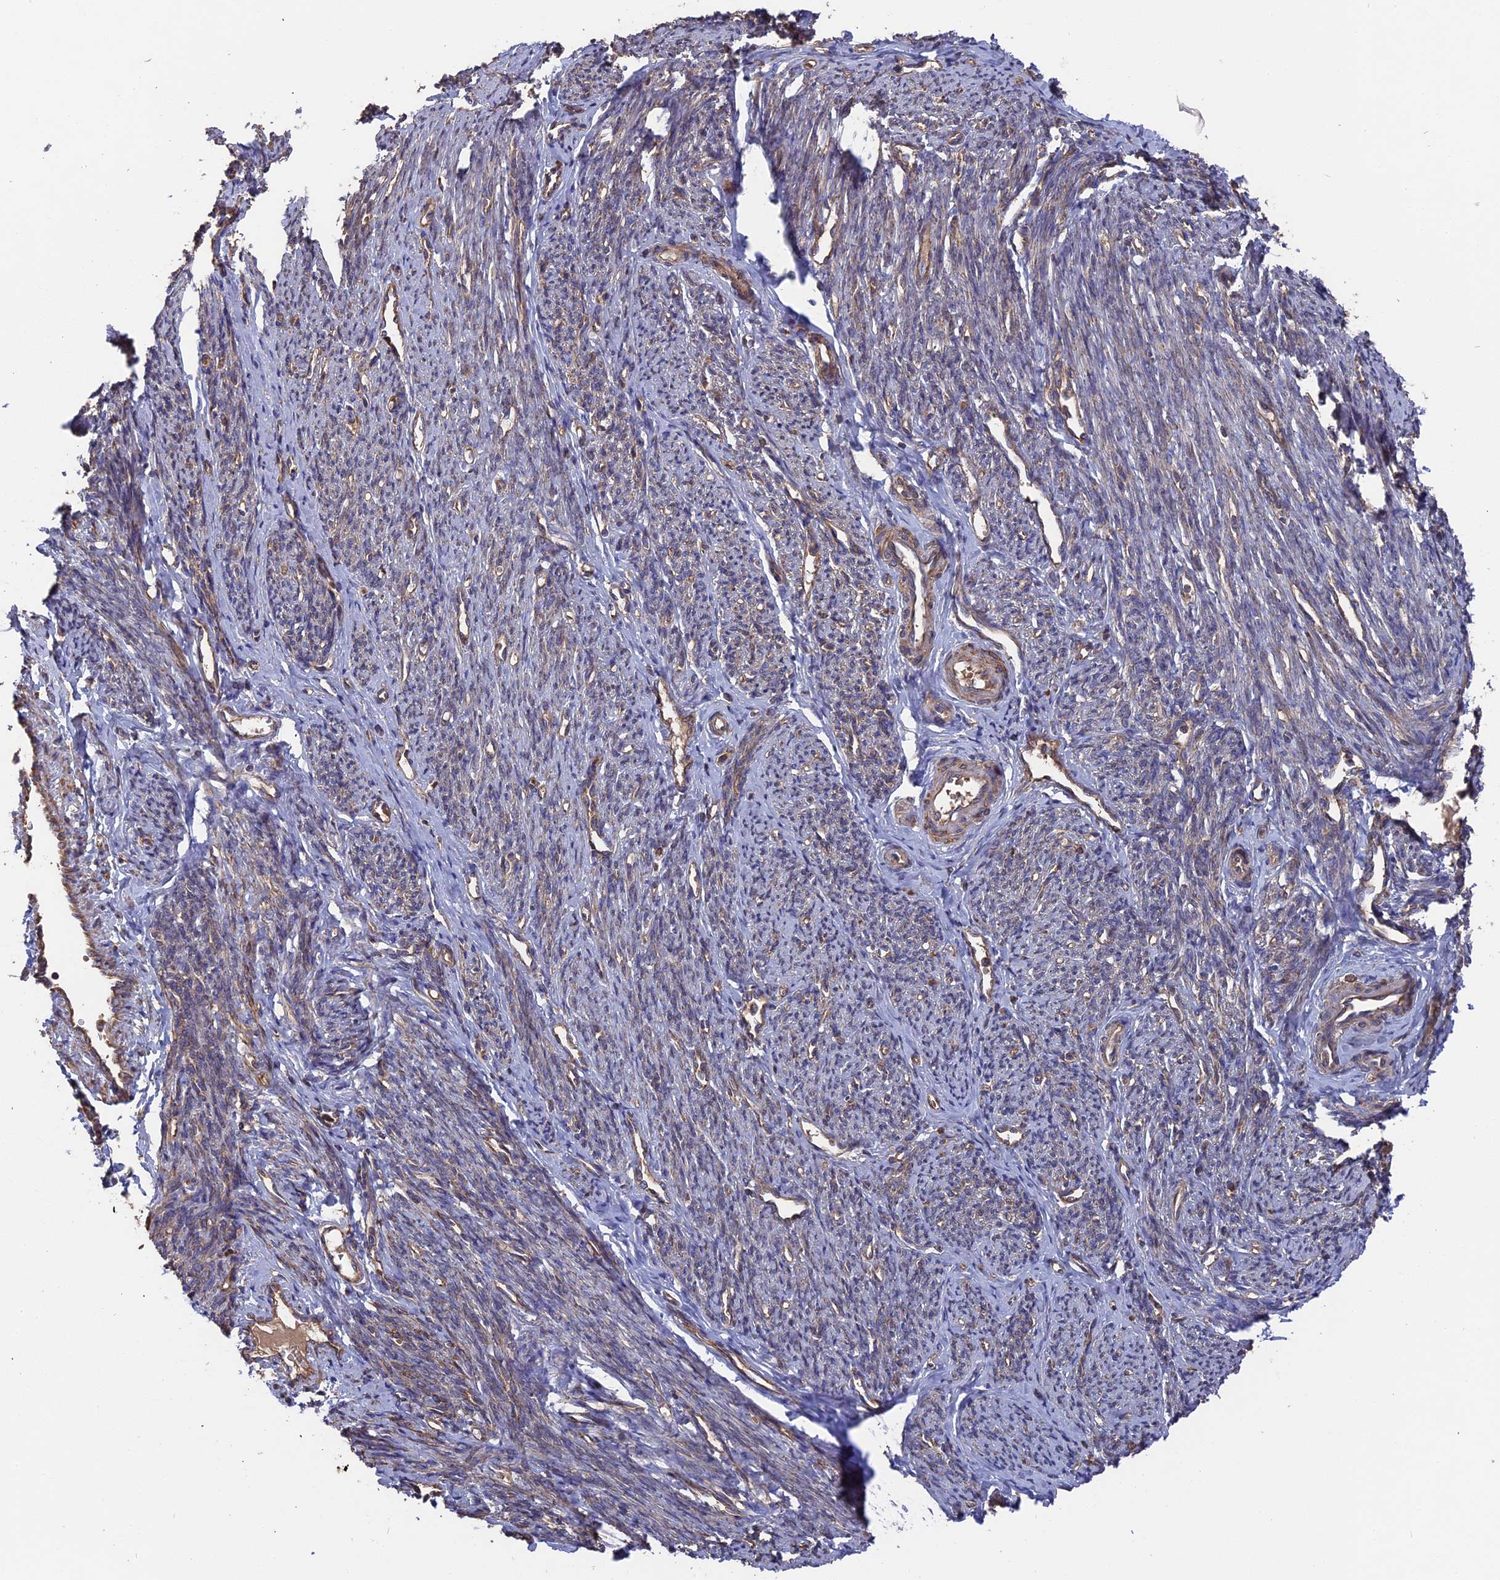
{"staining": {"intensity": "moderate", "quantity": ">75%", "location": "cytoplasmic/membranous"}, "tissue": "smooth muscle", "cell_type": "Smooth muscle cells", "image_type": "normal", "snomed": [{"axis": "morphology", "description": "Normal tissue, NOS"}, {"axis": "topography", "description": "Smooth muscle"}, {"axis": "topography", "description": "Uterus"}], "caption": "A medium amount of moderate cytoplasmic/membranous positivity is seen in about >75% of smooth muscle cells in benign smooth muscle. The staining was performed using DAB (3,3'-diaminobenzidine), with brown indicating positive protein expression. Nuclei are stained blue with hematoxylin.", "gene": "TELO2", "patient": {"sex": "female", "age": 59}}